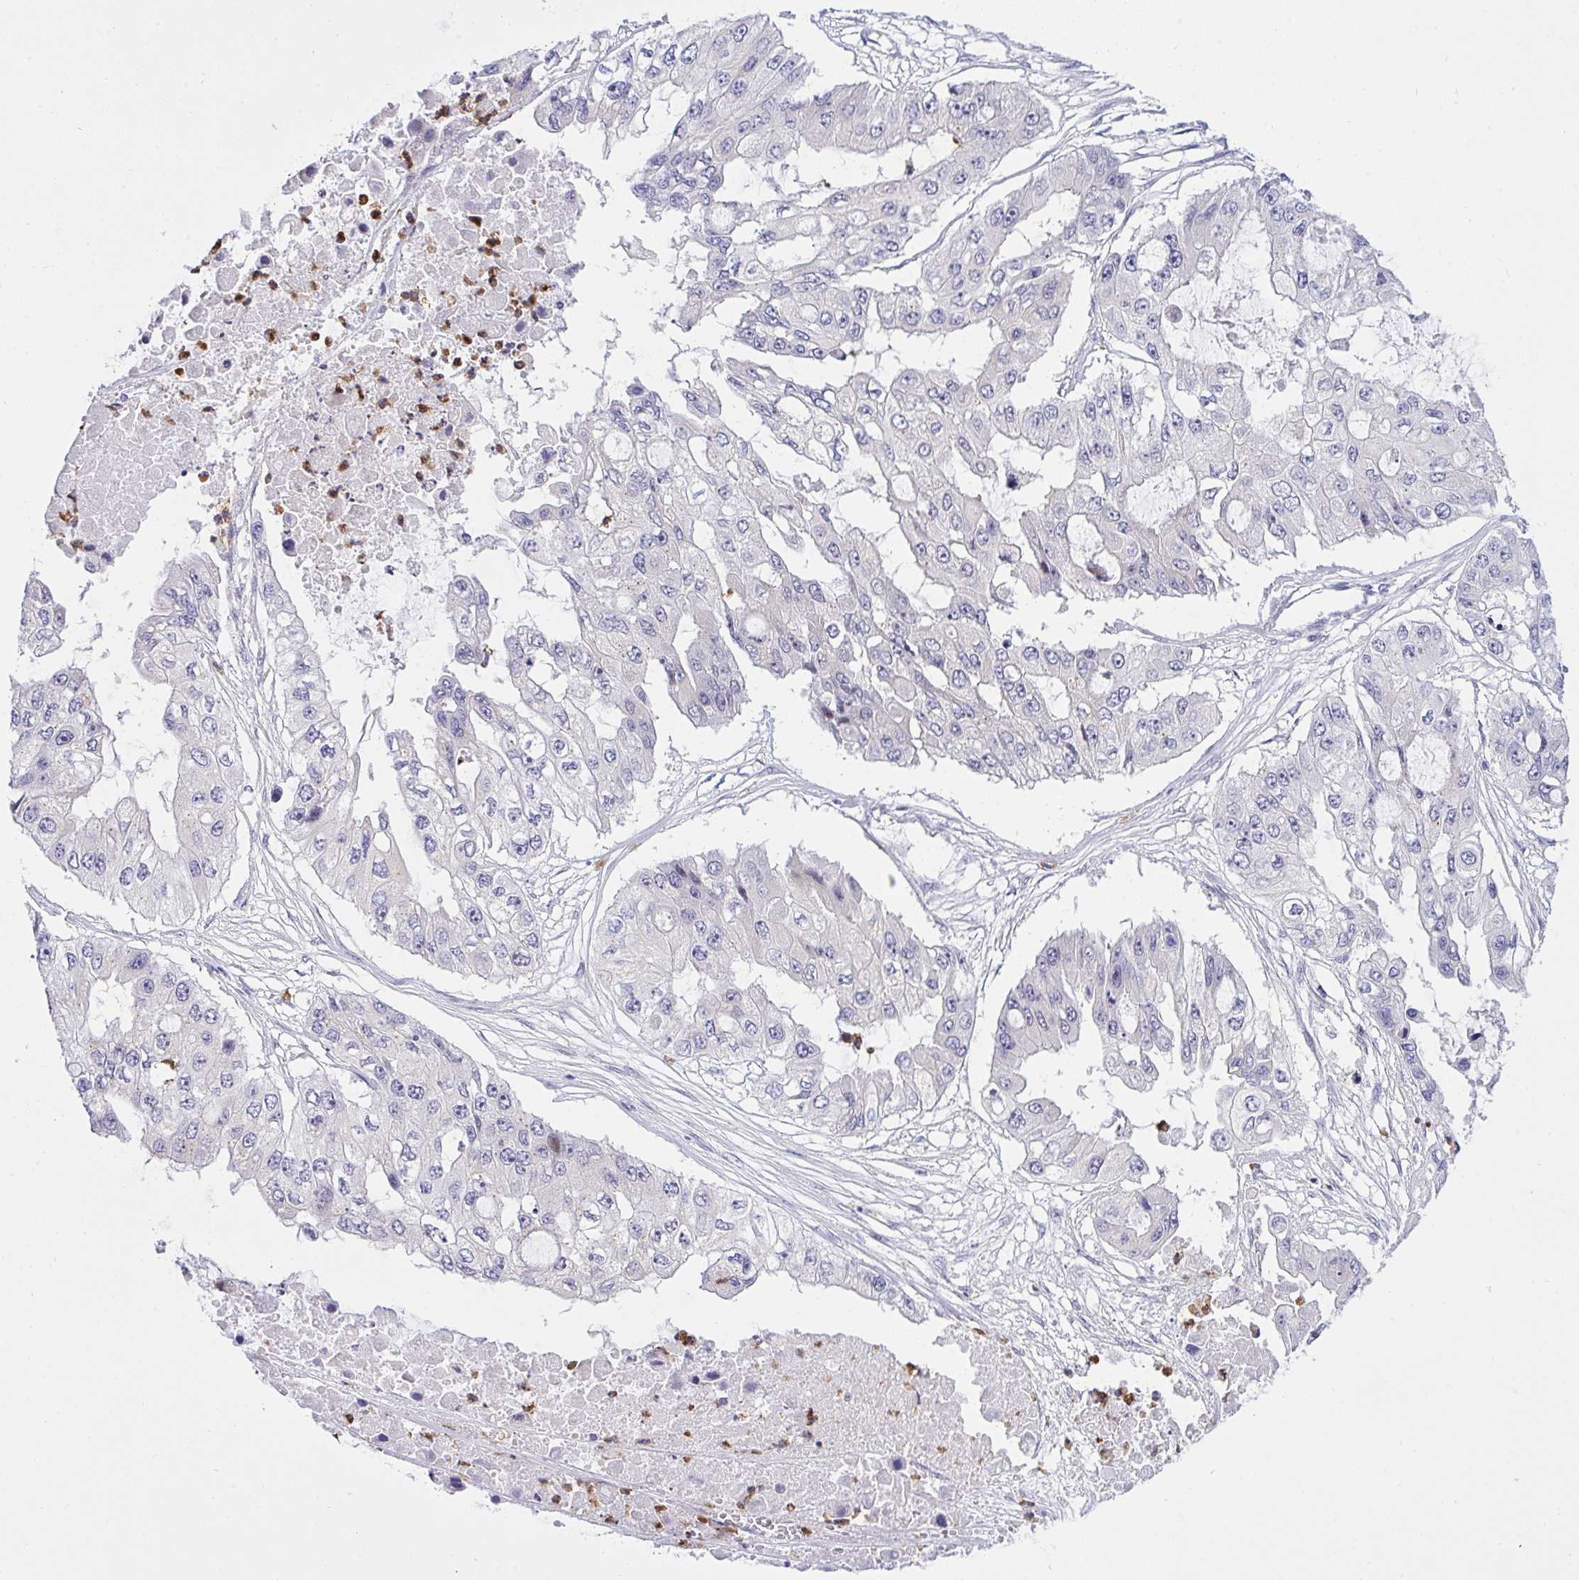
{"staining": {"intensity": "negative", "quantity": "none", "location": "none"}, "tissue": "ovarian cancer", "cell_type": "Tumor cells", "image_type": "cancer", "snomed": [{"axis": "morphology", "description": "Cystadenocarcinoma, serous, NOS"}, {"axis": "topography", "description": "Ovary"}], "caption": "This is an immunohistochemistry (IHC) histopathology image of human serous cystadenocarcinoma (ovarian). There is no expression in tumor cells.", "gene": "ZNF554", "patient": {"sex": "female", "age": 56}}